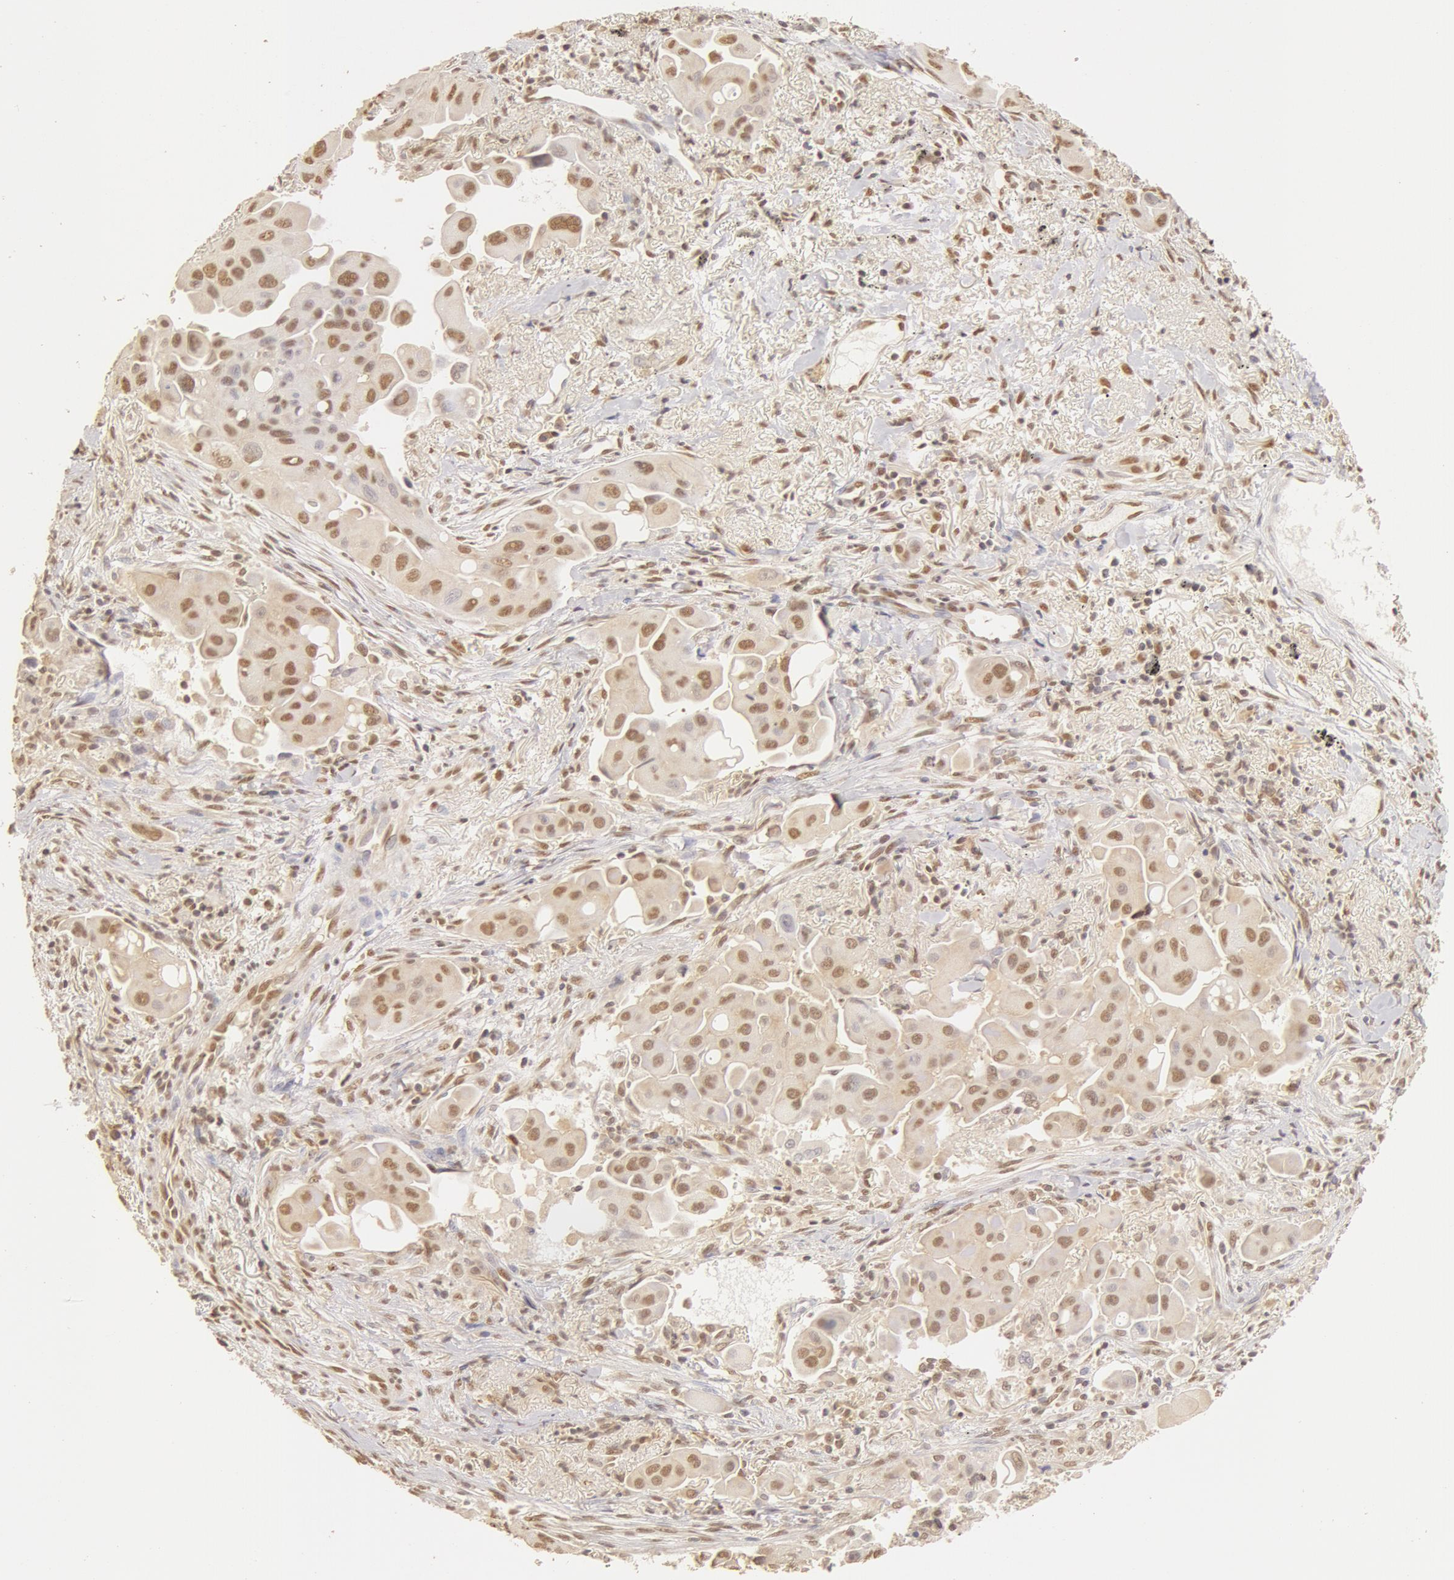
{"staining": {"intensity": "moderate", "quantity": ">75%", "location": "cytoplasmic/membranous,nuclear"}, "tissue": "lung cancer", "cell_type": "Tumor cells", "image_type": "cancer", "snomed": [{"axis": "morphology", "description": "Adenocarcinoma, NOS"}, {"axis": "topography", "description": "Lung"}], "caption": "Tumor cells demonstrate medium levels of moderate cytoplasmic/membranous and nuclear staining in about >75% of cells in human adenocarcinoma (lung). Immunohistochemistry (ihc) stains the protein in brown and the nuclei are stained blue.", "gene": "SNRNP70", "patient": {"sex": "male", "age": 68}}